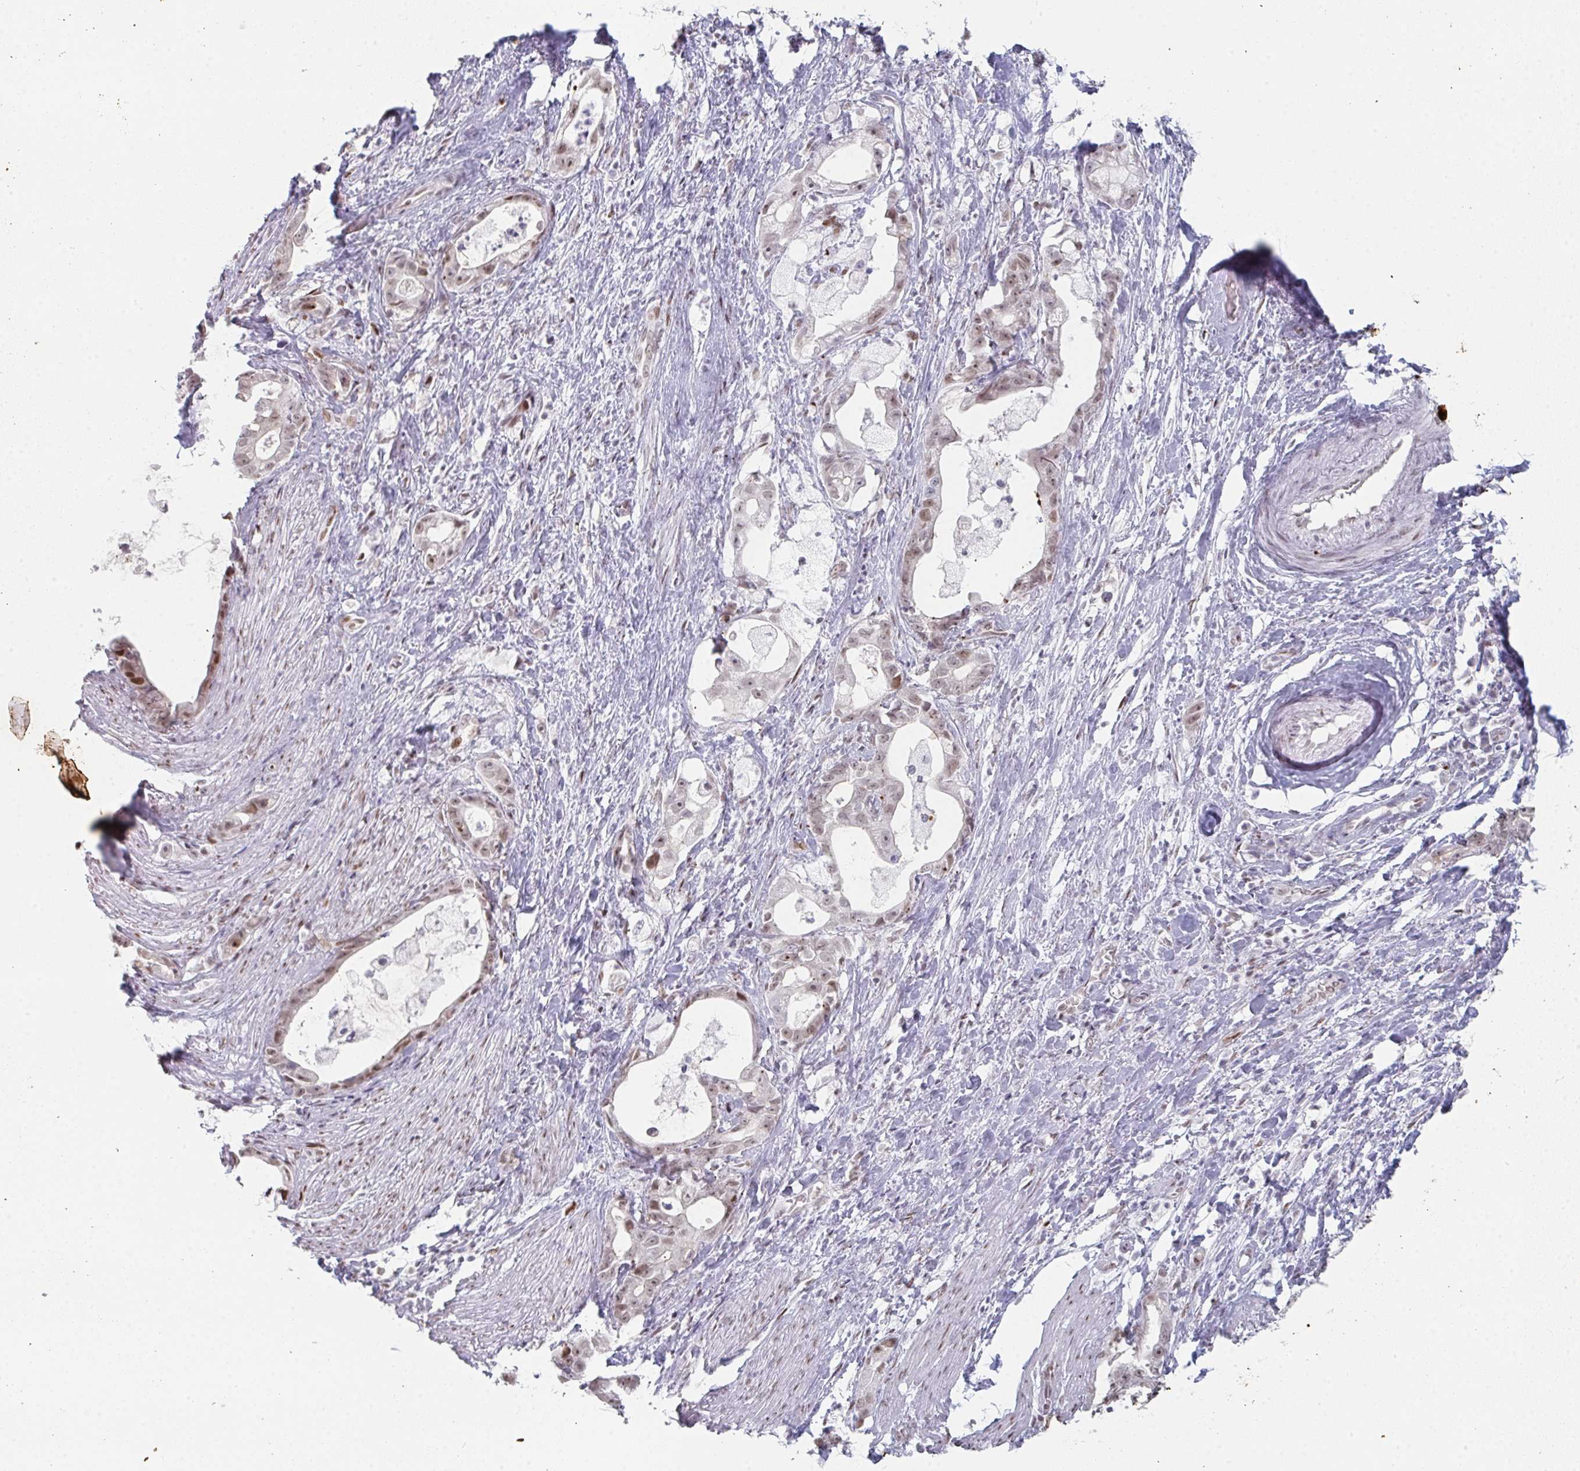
{"staining": {"intensity": "weak", "quantity": "25%-75%", "location": "nuclear"}, "tissue": "stomach cancer", "cell_type": "Tumor cells", "image_type": "cancer", "snomed": [{"axis": "morphology", "description": "Adenocarcinoma, NOS"}, {"axis": "topography", "description": "Stomach"}], "caption": "Immunohistochemical staining of stomach cancer (adenocarcinoma) reveals weak nuclear protein staining in approximately 25%-75% of tumor cells.", "gene": "POU2AF2", "patient": {"sex": "male", "age": 55}}